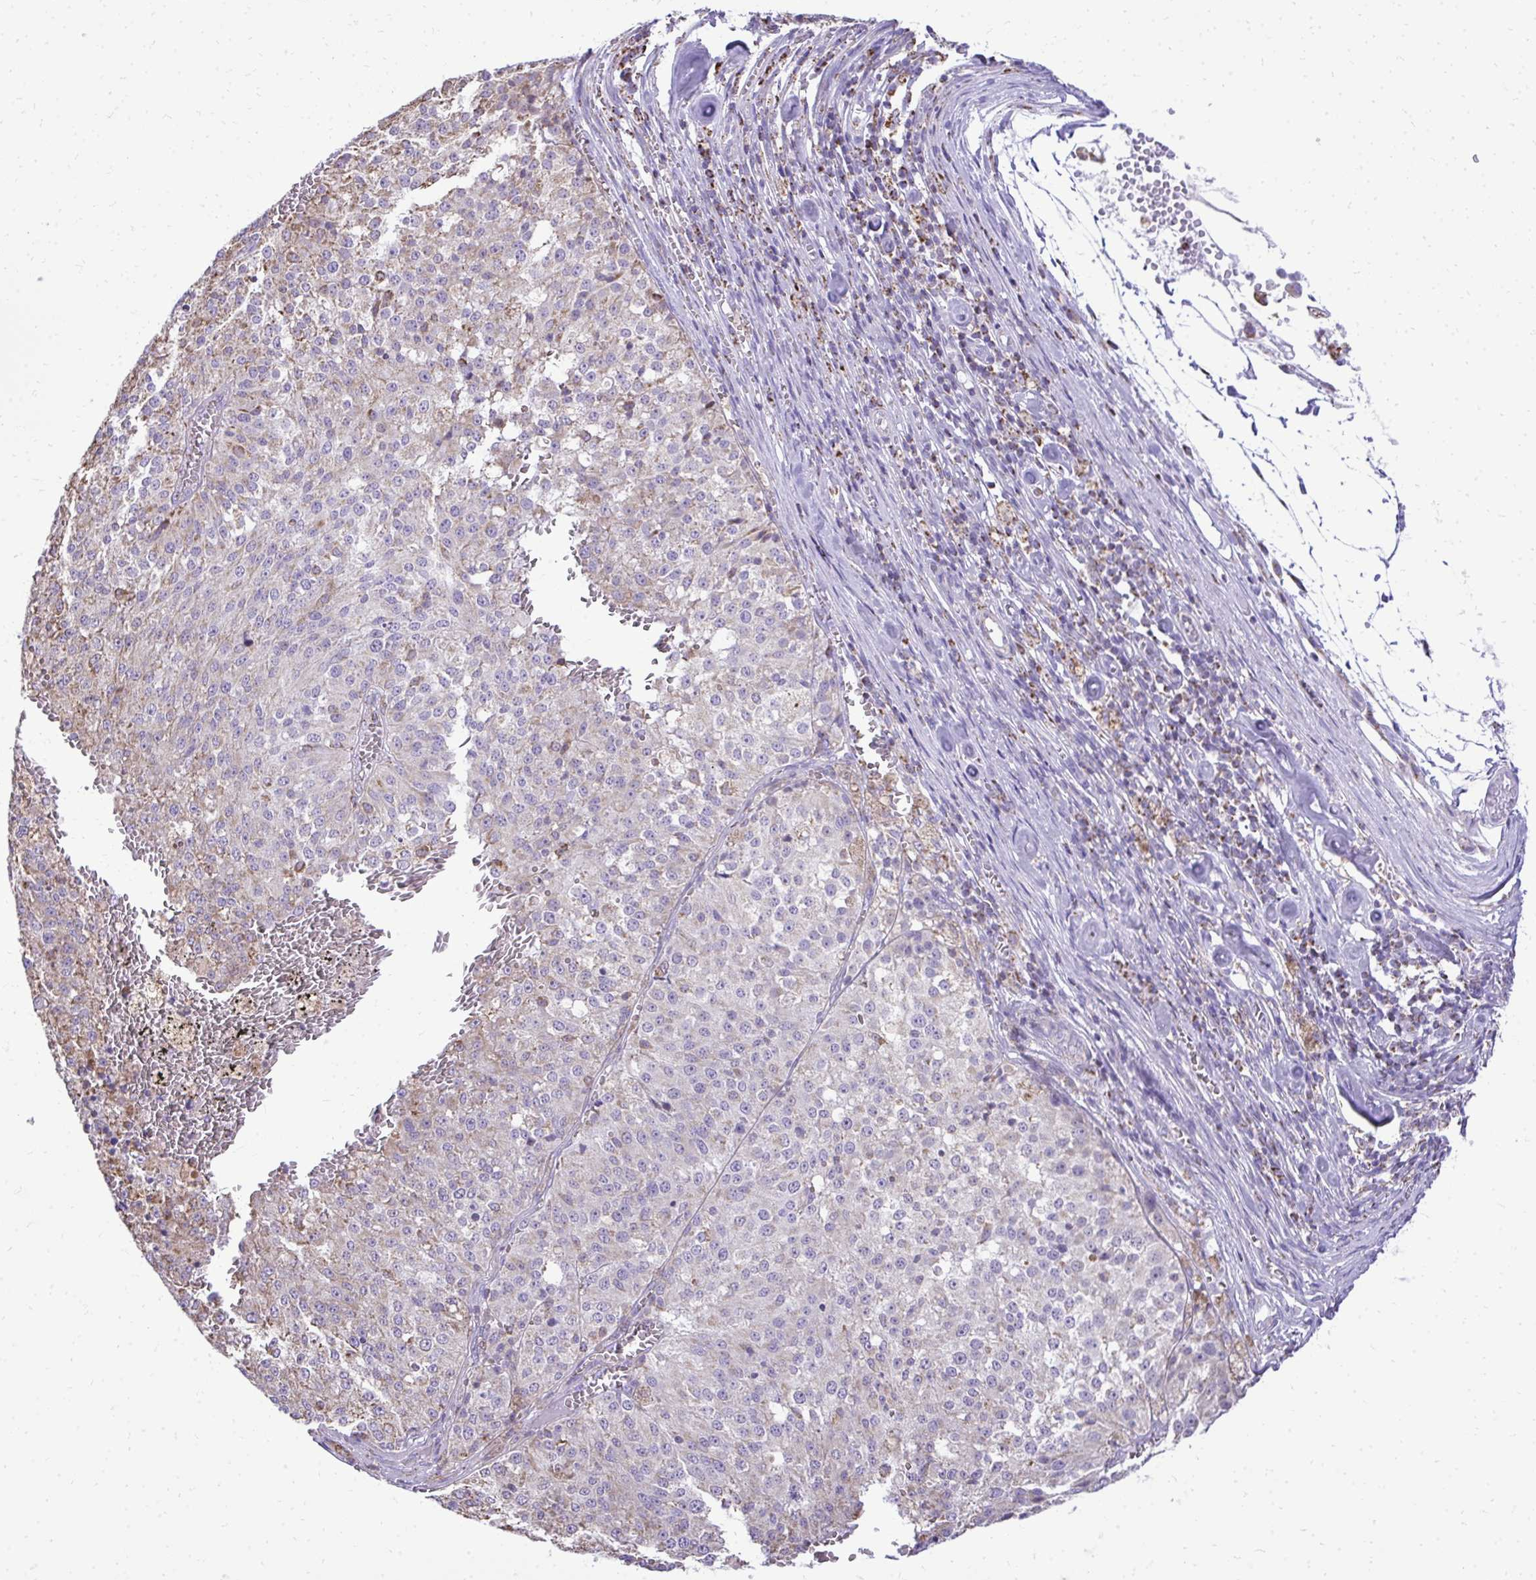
{"staining": {"intensity": "weak", "quantity": "<25%", "location": "cytoplasmic/membranous"}, "tissue": "melanoma", "cell_type": "Tumor cells", "image_type": "cancer", "snomed": [{"axis": "morphology", "description": "Malignant melanoma, Metastatic site"}, {"axis": "topography", "description": "Lymph node"}], "caption": "Melanoma was stained to show a protein in brown. There is no significant positivity in tumor cells.", "gene": "MPZL2", "patient": {"sex": "female", "age": 64}}